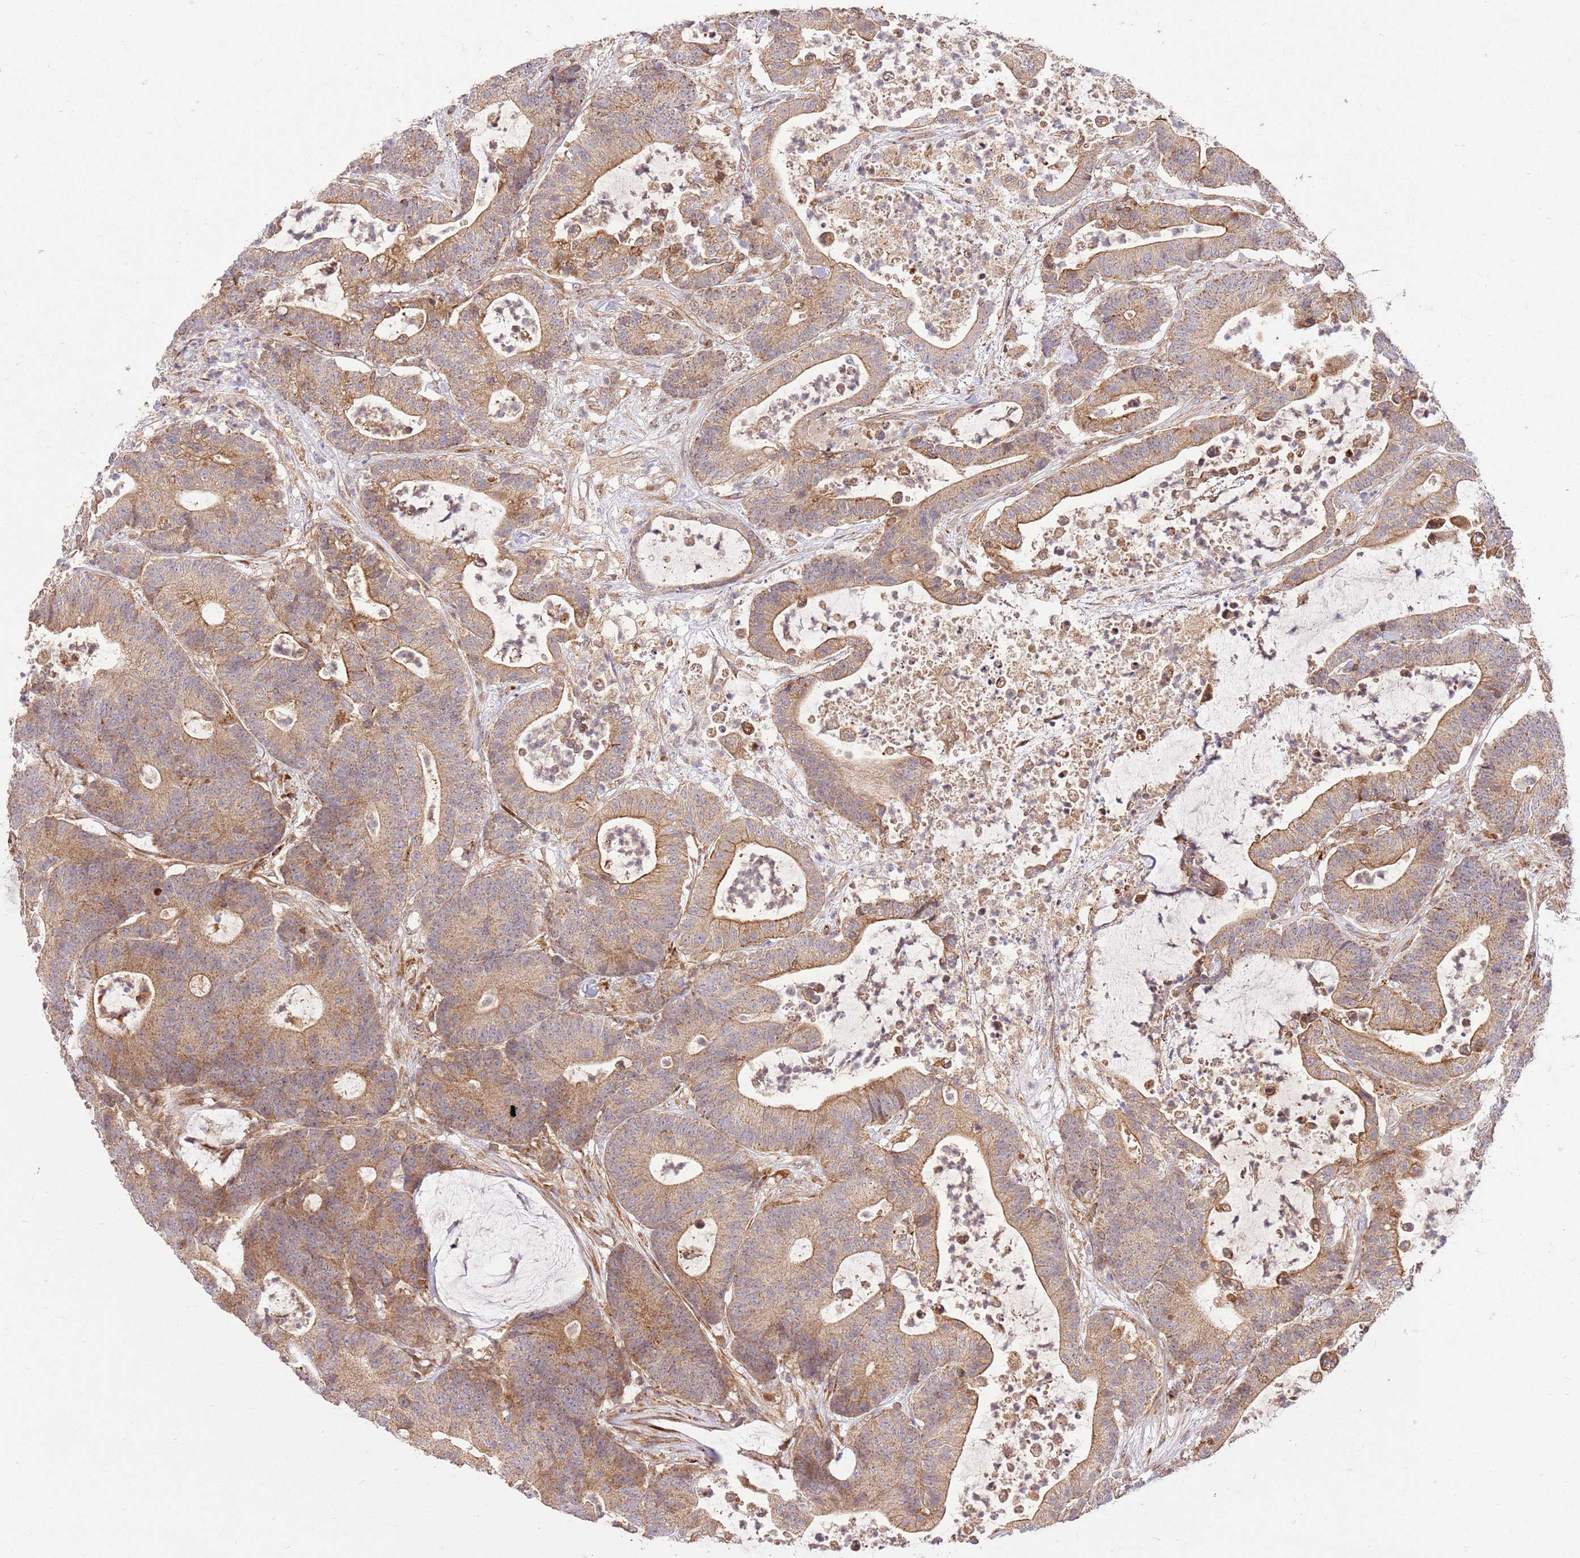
{"staining": {"intensity": "moderate", "quantity": ">75%", "location": "cytoplasmic/membranous"}, "tissue": "colorectal cancer", "cell_type": "Tumor cells", "image_type": "cancer", "snomed": [{"axis": "morphology", "description": "Adenocarcinoma, NOS"}, {"axis": "topography", "description": "Colon"}], "caption": "Adenocarcinoma (colorectal) stained with a protein marker displays moderate staining in tumor cells.", "gene": "SPATA2L", "patient": {"sex": "female", "age": 84}}